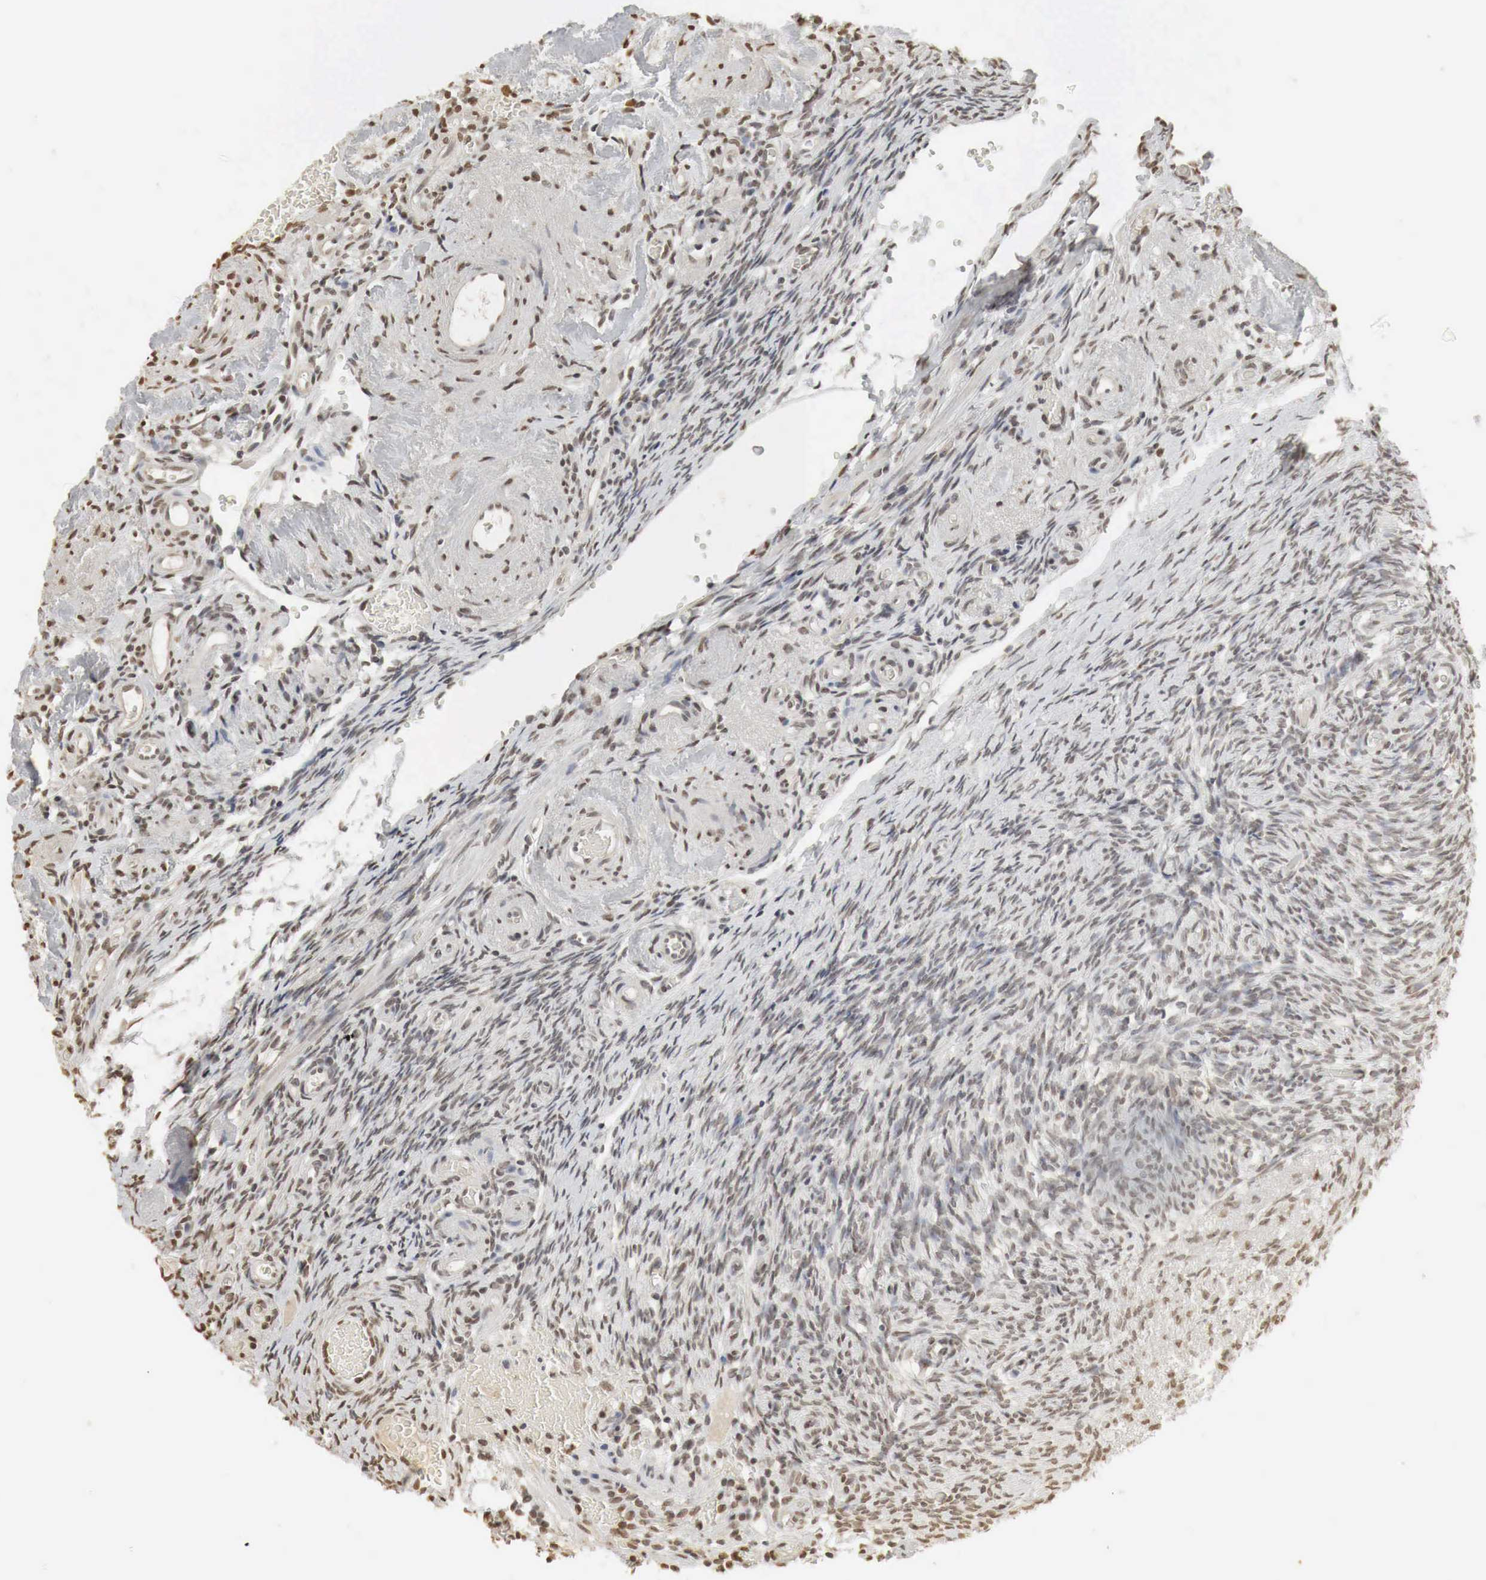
{"staining": {"intensity": "negative", "quantity": "none", "location": "none"}, "tissue": "ovary", "cell_type": "Follicle cells", "image_type": "normal", "snomed": [{"axis": "morphology", "description": "Normal tissue, NOS"}, {"axis": "topography", "description": "Ovary"}], "caption": "Immunohistochemical staining of benign human ovary demonstrates no significant expression in follicle cells. (Stains: DAB IHC with hematoxylin counter stain, Microscopy: brightfield microscopy at high magnification).", "gene": "ERBB4", "patient": {"sex": "female", "age": 78}}